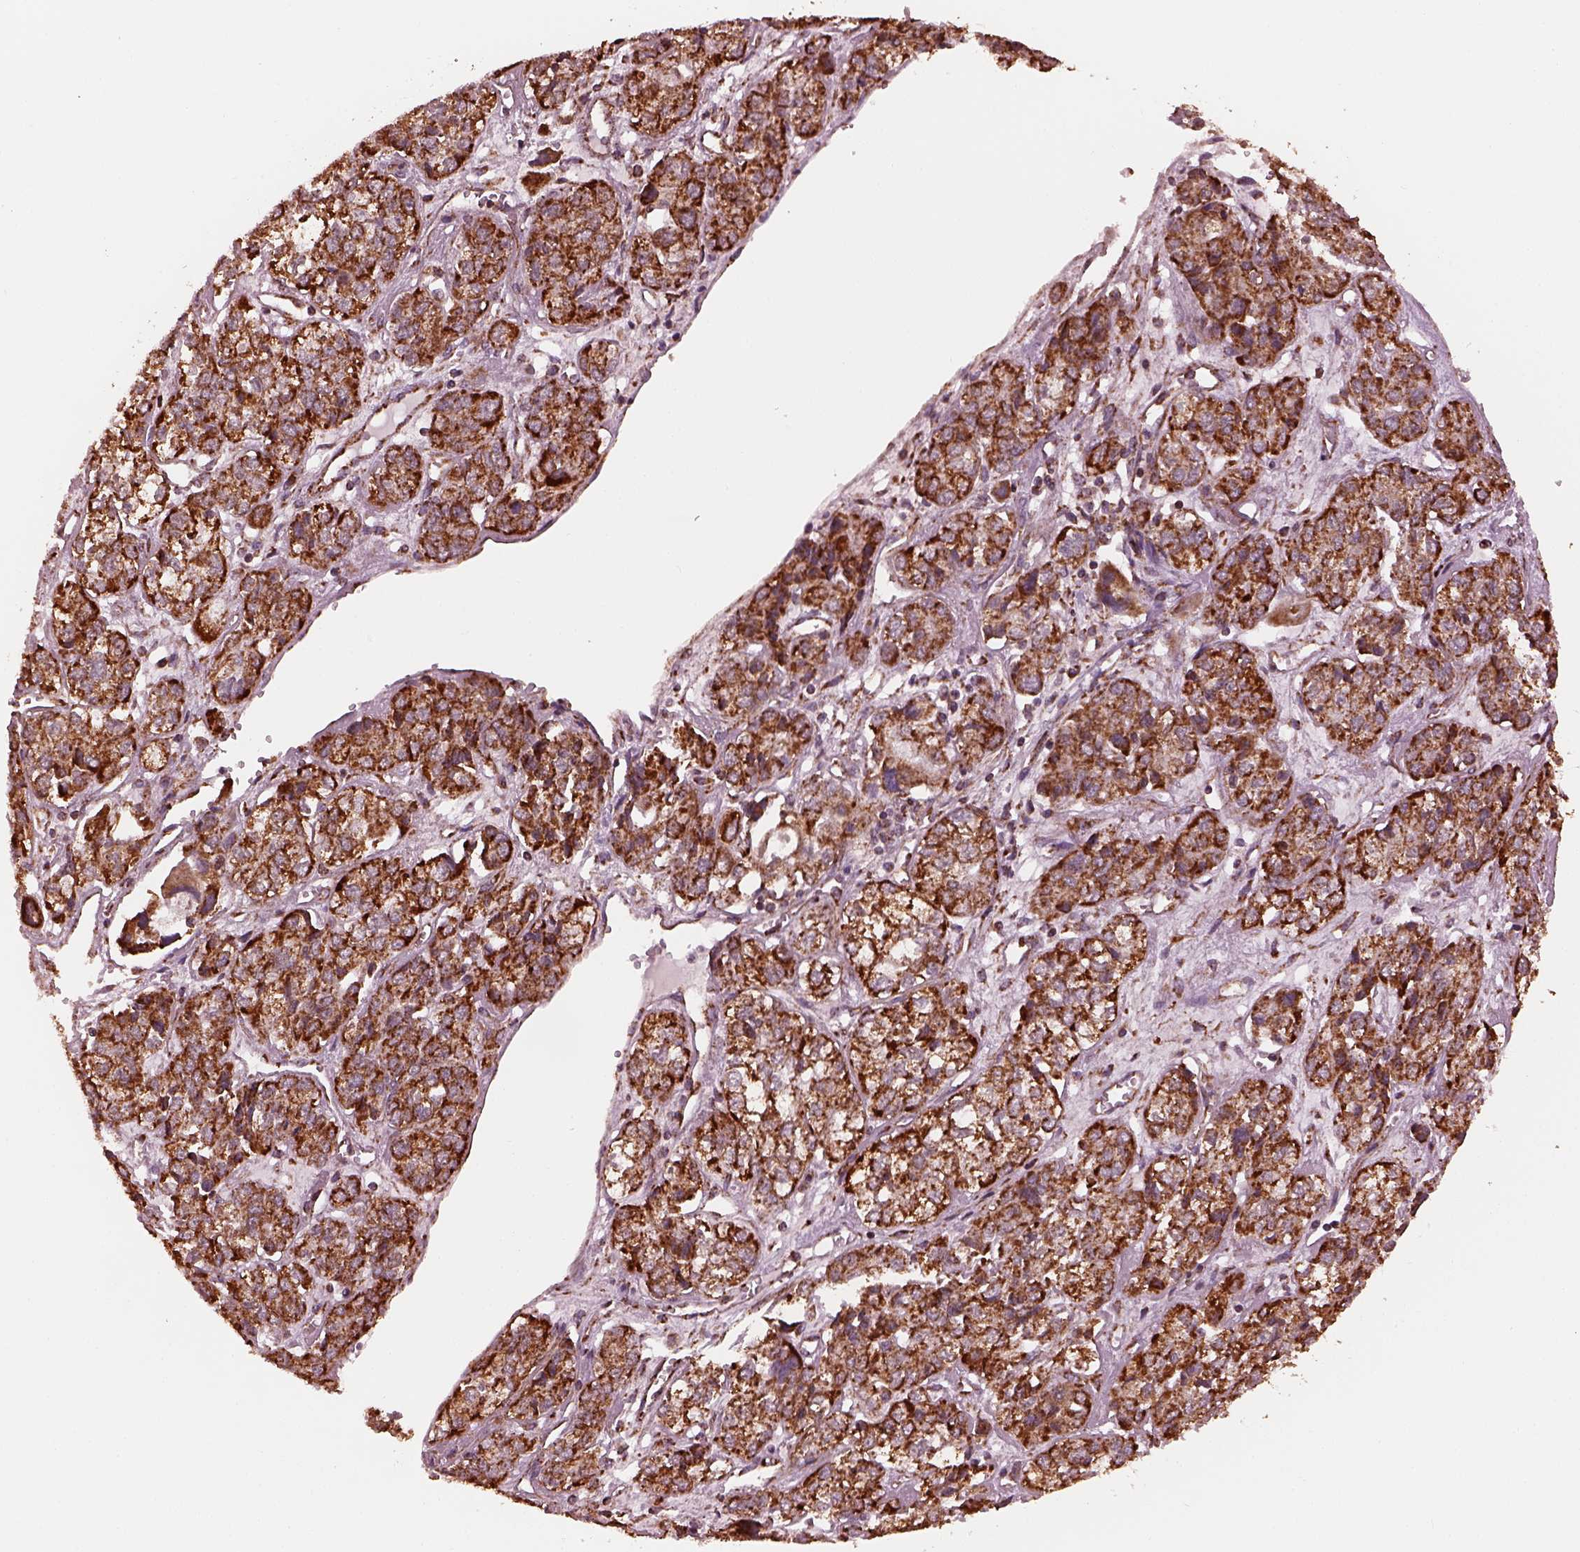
{"staining": {"intensity": "strong", "quantity": ">75%", "location": "cytoplasmic/membranous"}, "tissue": "ovarian cancer", "cell_type": "Tumor cells", "image_type": "cancer", "snomed": [{"axis": "morphology", "description": "Carcinoma, endometroid"}, {"axis": "topography", "description": "Ovary"}], "caption": "A high amount of strong cytoplasmic/membranous staining is identified in approximately >75% of tumor cells in endometroid carcinoma (ovarian) tissue. (DAB IHC, brown staining for protein, blue staining for nuclei).", "gene": "NDUFB10", "patient": {"sex": "female", "age": 64}}